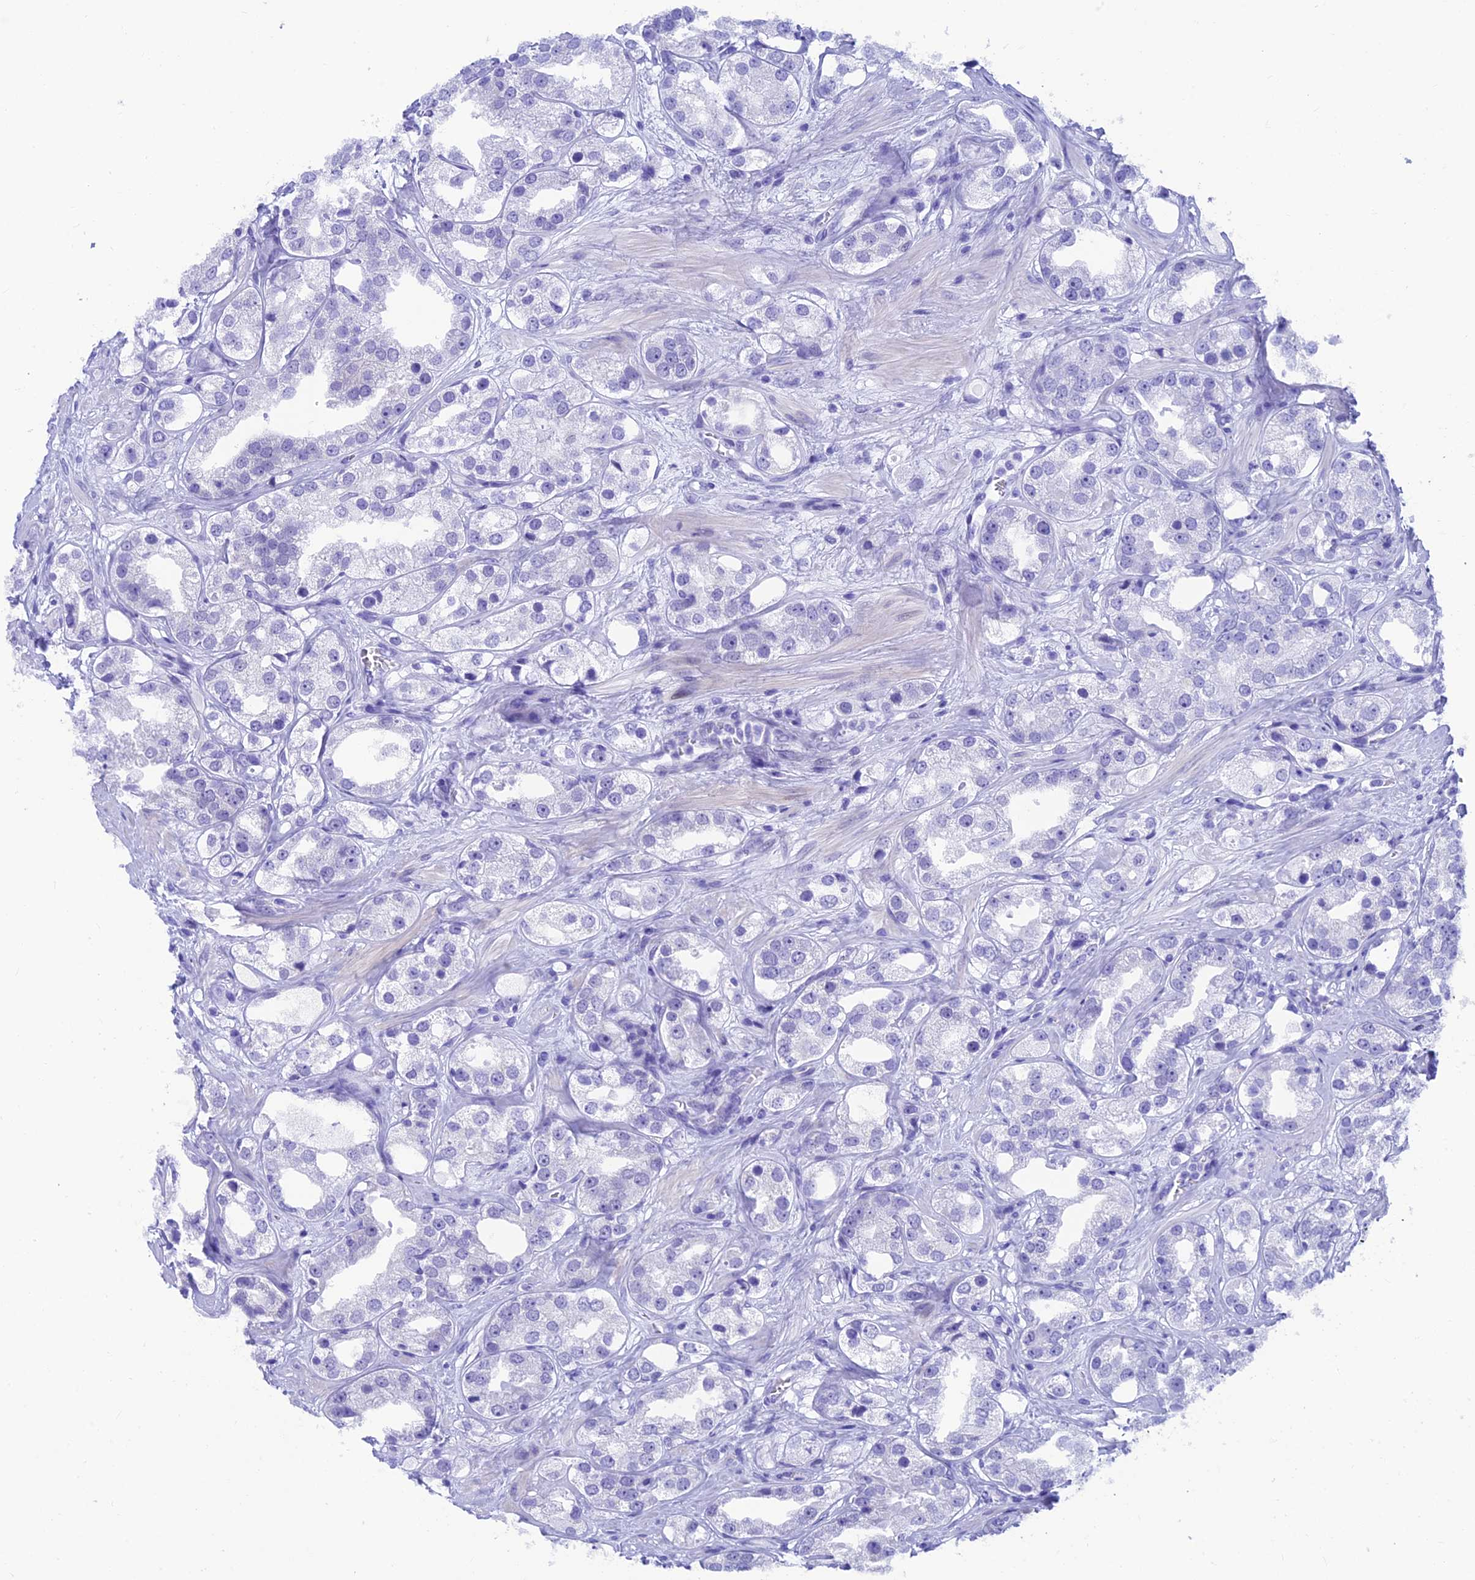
{"staining": {"intensity": "negative", "quantity": "none", "location": "none"}, "tissue": "prostate cancer", "cell_type": "Tumor cells", "image_type": "cancer", "snomed": [{"axis": "morphology", "description": "Adenocarcinoma, NOS"}, {"axis": "topography", "description": "Prostate"}], "caption": "An immunohistochemistry (IHC) histopathology image of prostate cancer (adenocarcinoma) is shown. There is no staining in tumor cells of prostate cancer (adenocarcinoma).", "gene": "KIAA1191", "patient": {"sex": "male", "age": 79}}